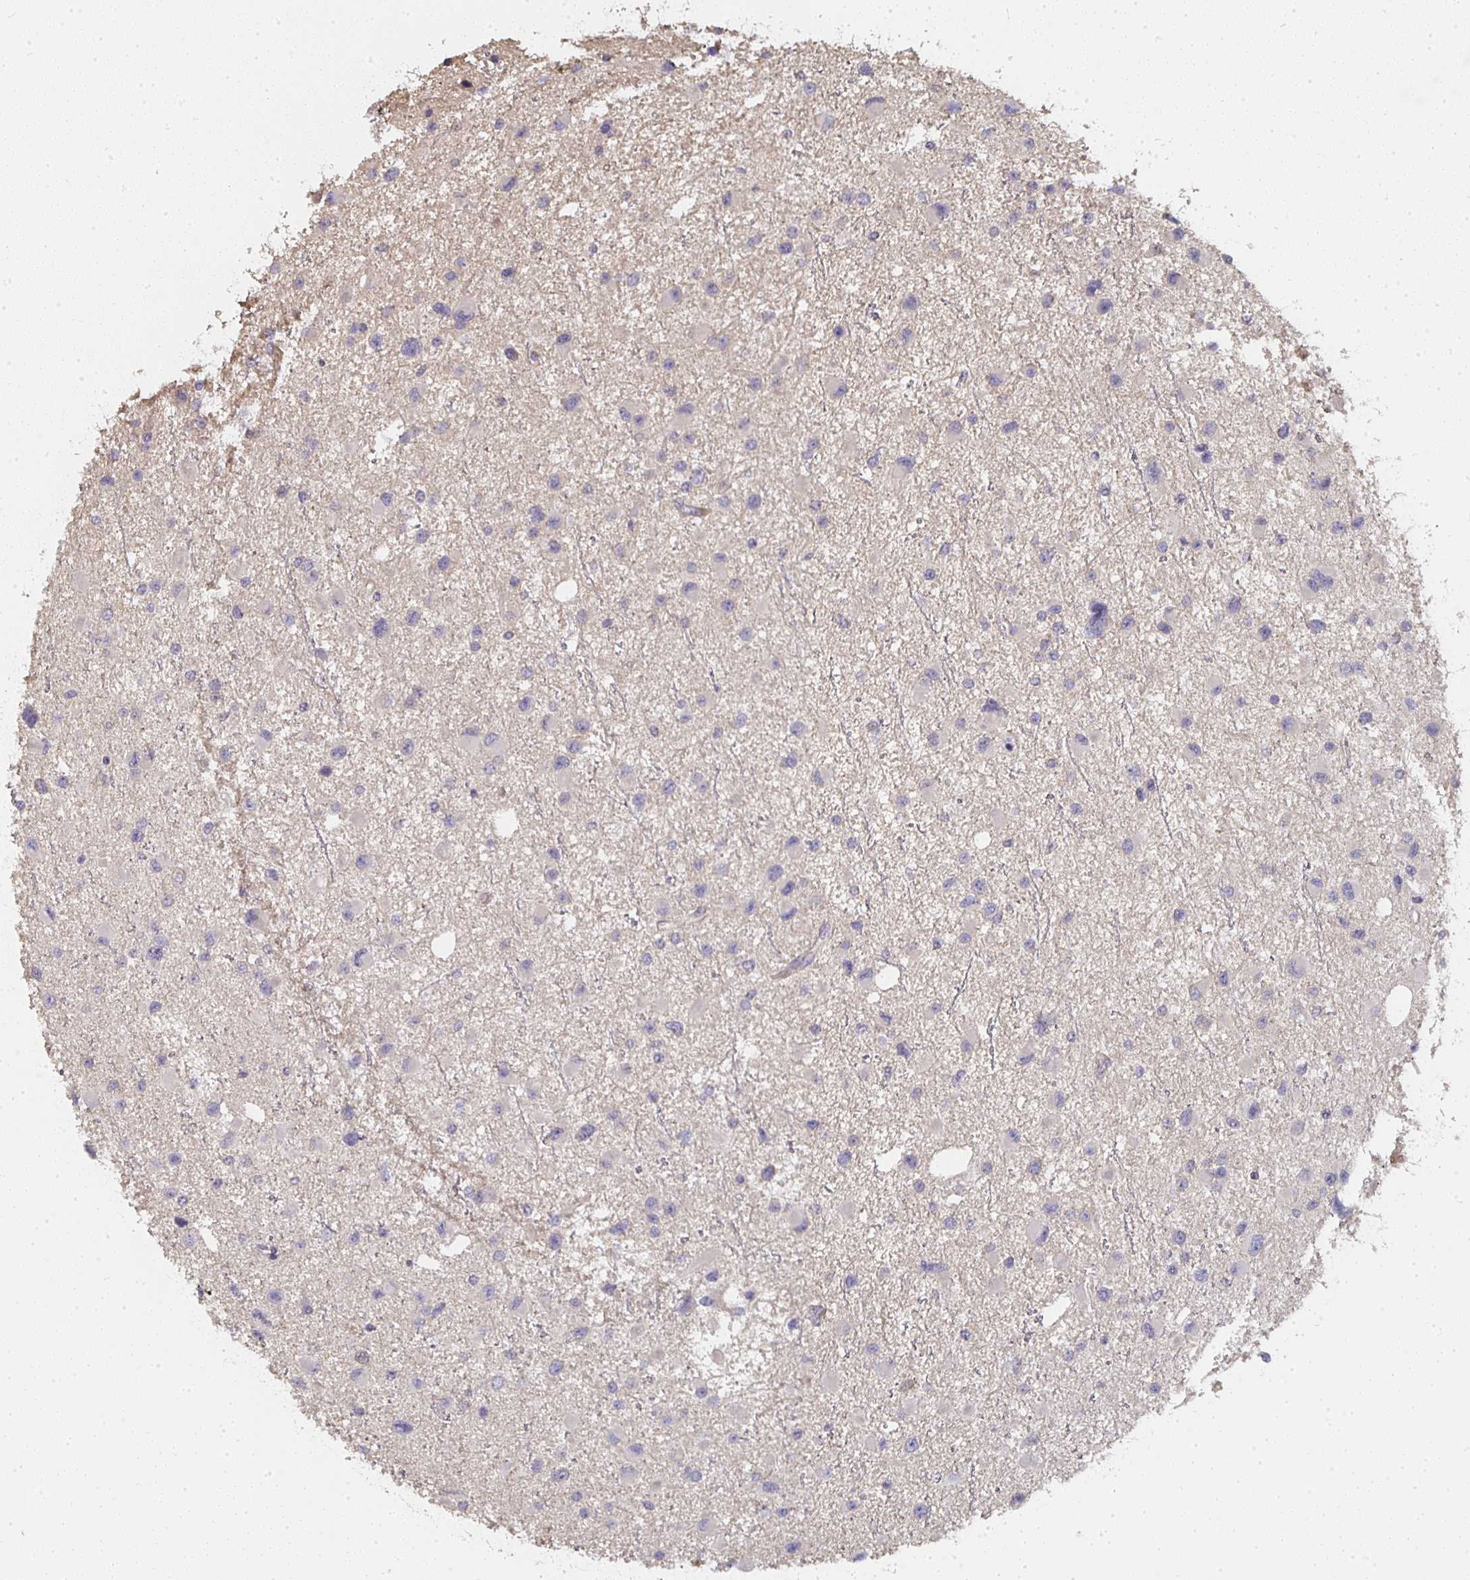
{"staining": {"intensity": "negative", "quantity": "none", "location": "none"}, "tissue": "glioma", "cell_type": "Tumor cells", "image_type": "cancer", "snomed": [{"axis": "morphology", "description": "Glioma, malignant, Low grade"}, {"axis": "topography", "description": "Brain"}], "caption": "Histopathology image shows no protein positivity in tumor cells of glioma tissue.", "gene": "CTHRC1", "patient": {"sex": "female", "age": 32}}